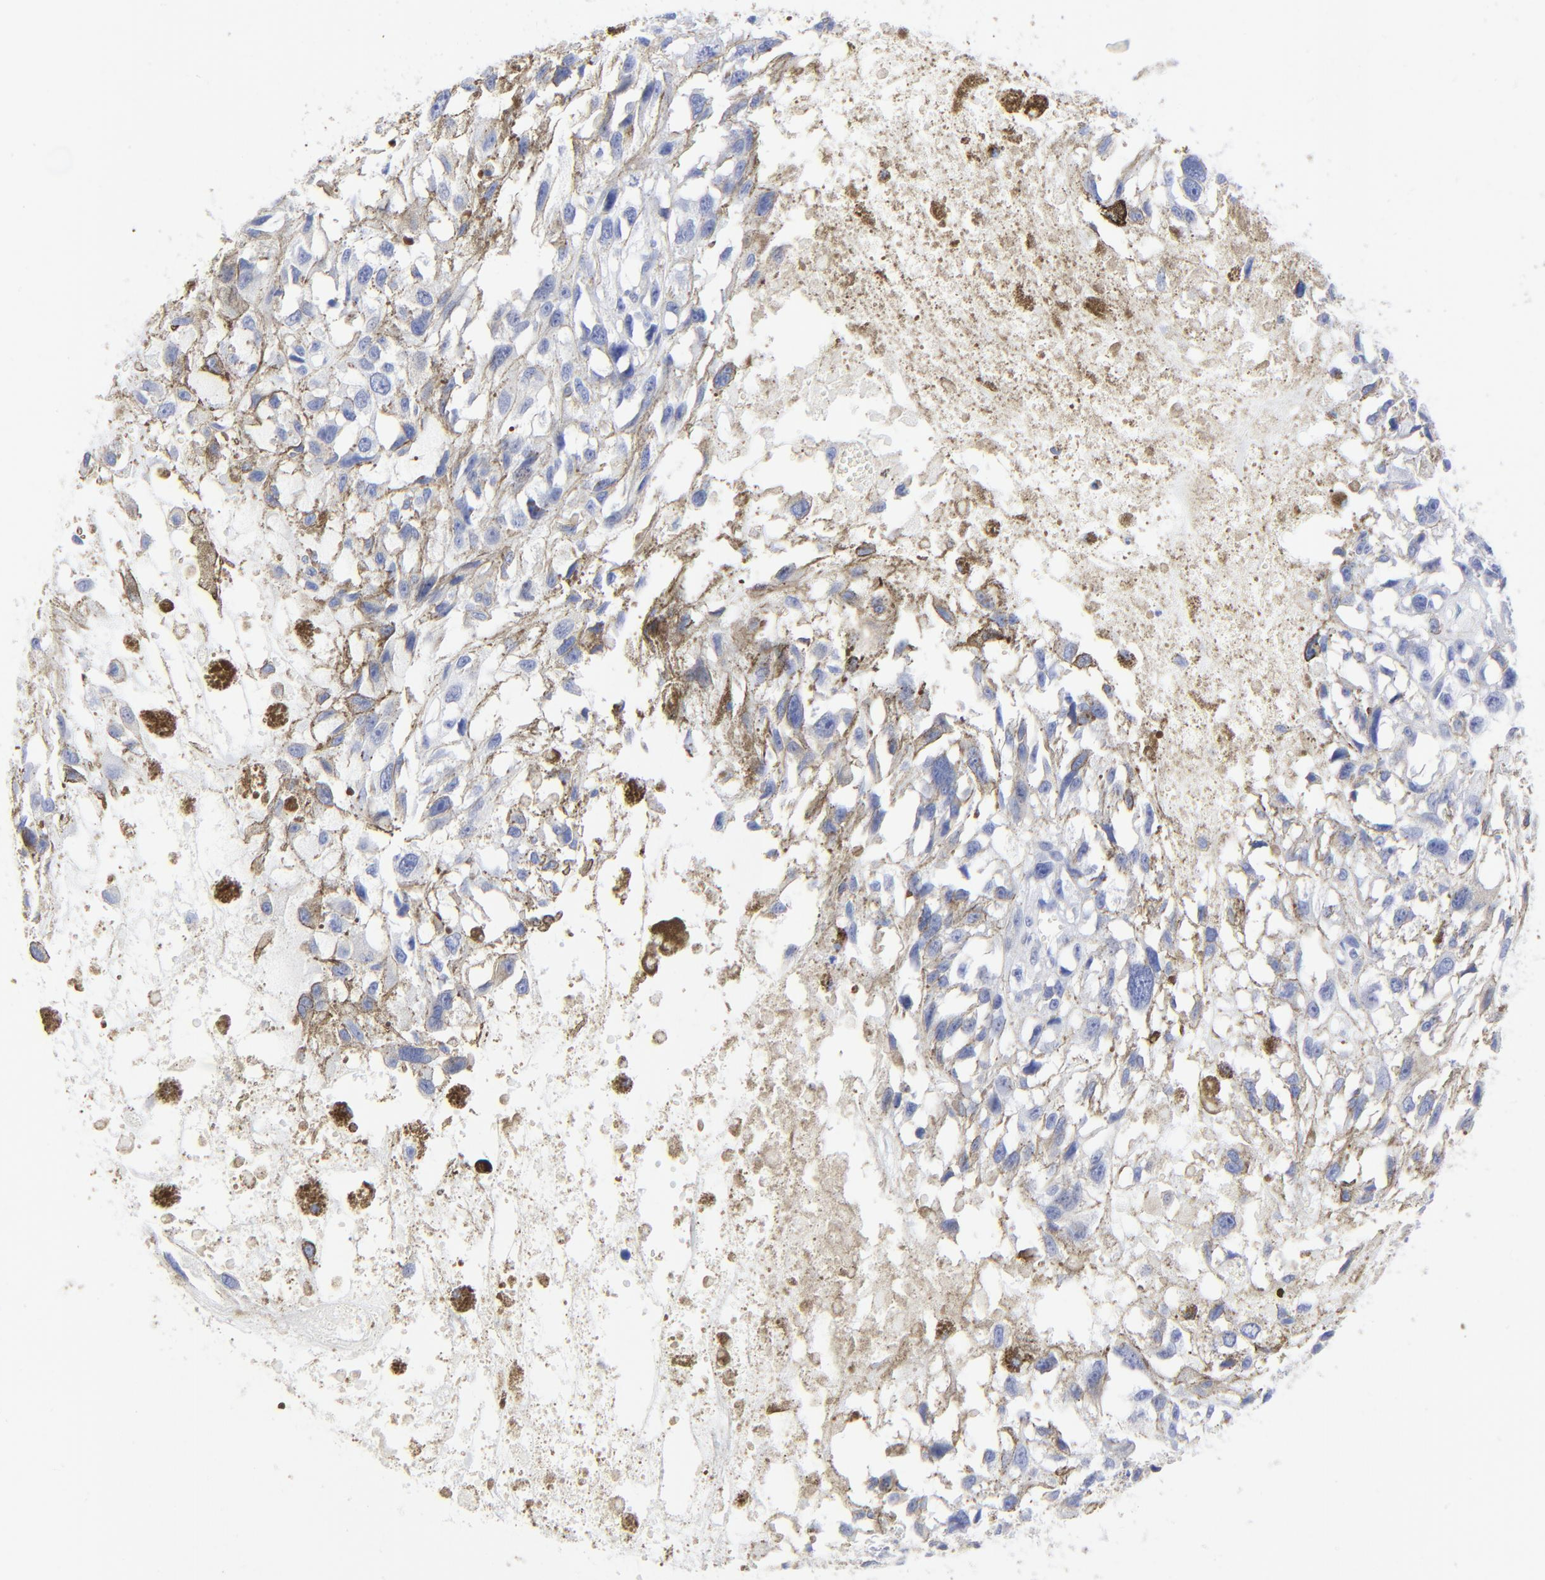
{"staining": {"intensity": "negative", "quantity": "none", "location": "none"}, "tissue": "melanoma", "cell_type": "Tumor cells", "image_type": "cancer", "snomed": [{"axis": "morphology", "description": "Malignant melanoma, Metastatic site"}, {"axis": "topography", "description": "Lymph node"}], "caption": "DAB (3,3'-diaminobenzidine) immunohistochemical staining of human melanoma shows no significant expression in tumor cells.", "gene": "LCK", "patient": {"sex": "male", "age": 59}}